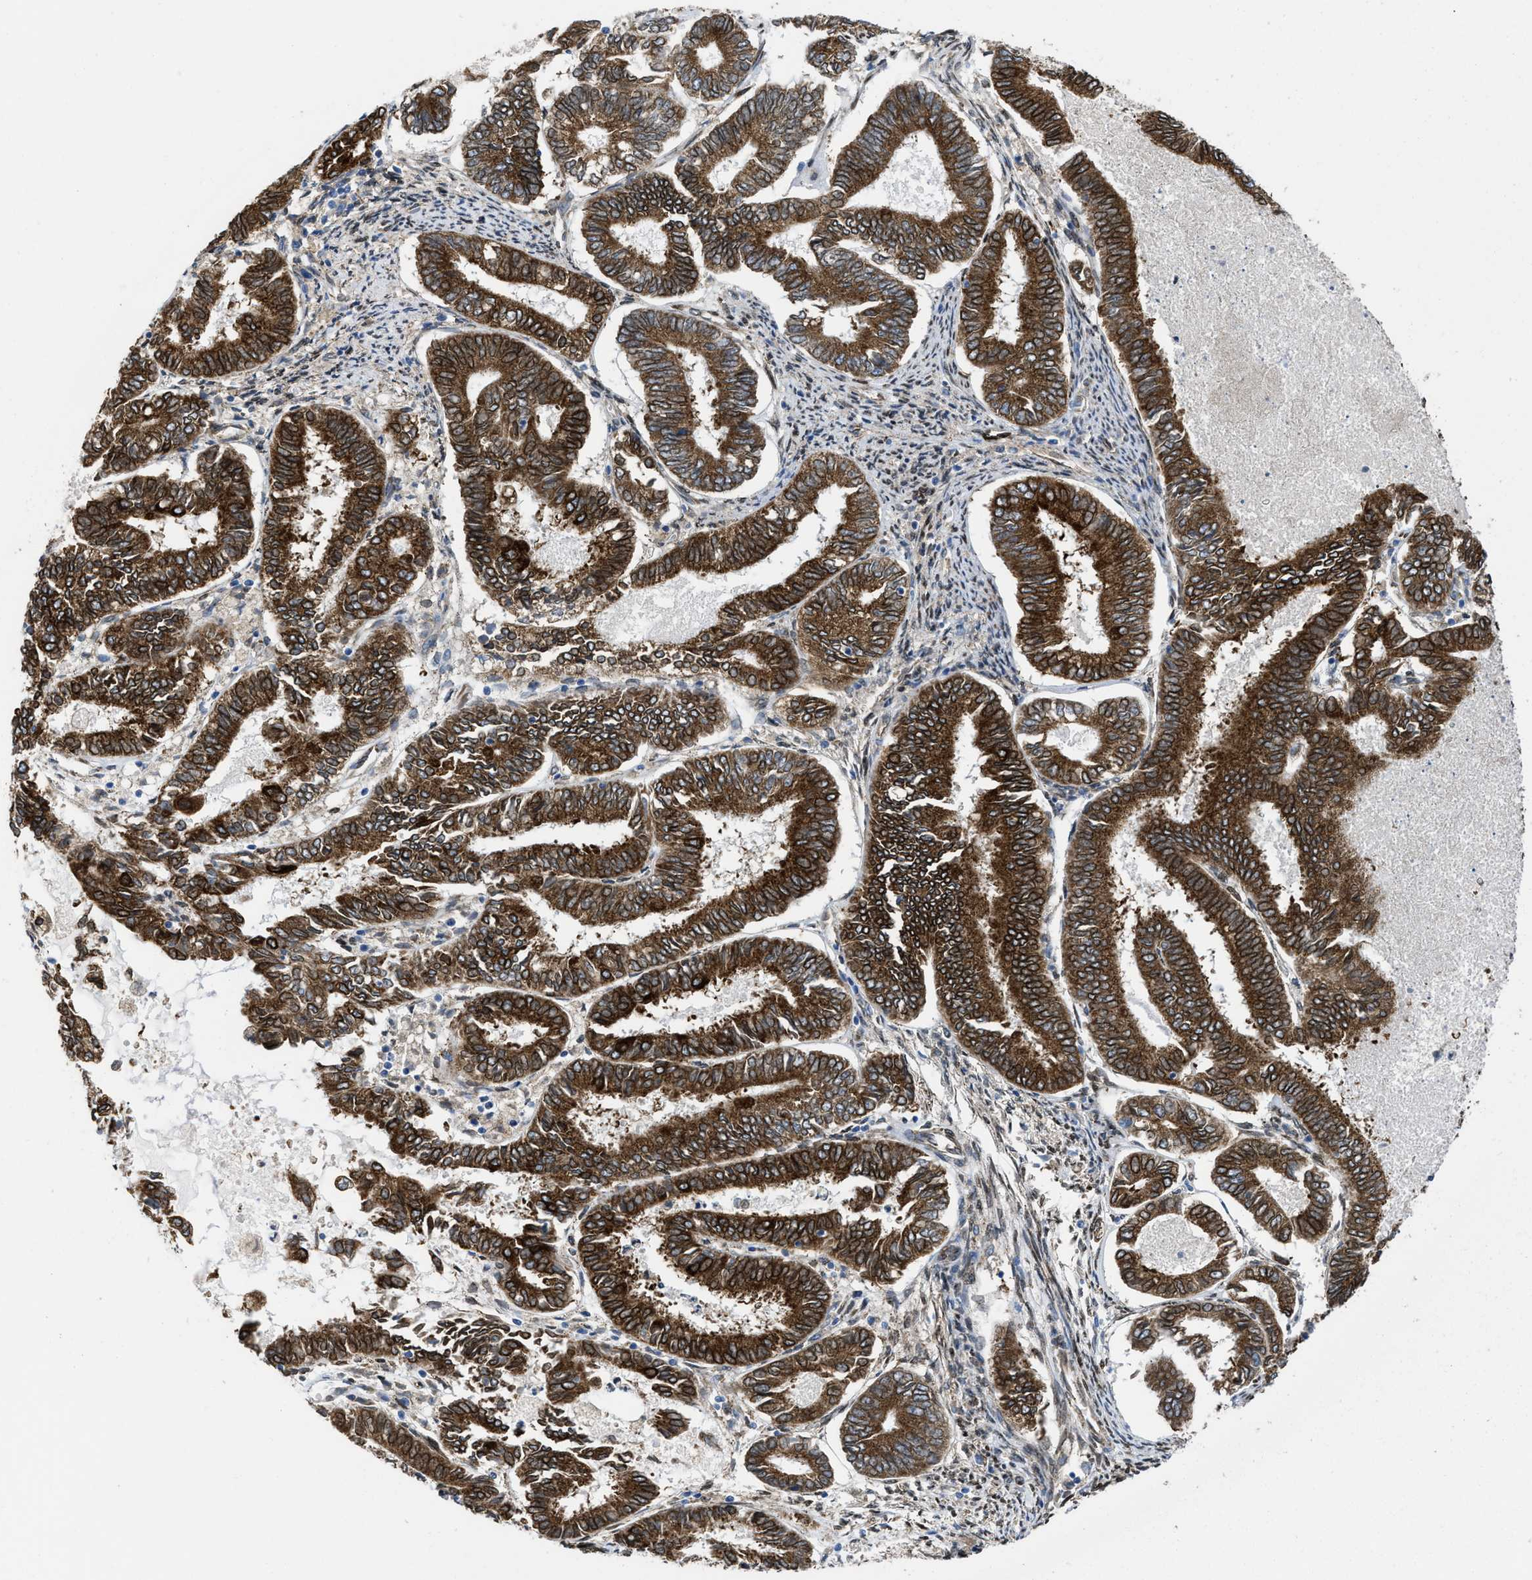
{"staining": {"intensity": "strong", "quantity": ">75%", "location": "cytoplasmic/membranous"}, "tissue": "endometrial cancer", "cell_type": "Tumor cells", "image_type": "cancer", "snomed": [{"axis": "morphology", "description": "Adenocarcinoma, NOS"}, {"axis": "topography", "description": "Endometrium"}], "caption": "The histopathology image reveals a brown stain indicating the presence of a protein in the cytoplasmic/membranous of tumor cells in endometrial adenocarcinoma.", "gene": "ERLIN2", "patient": {"sex": "female", "age": 86}}